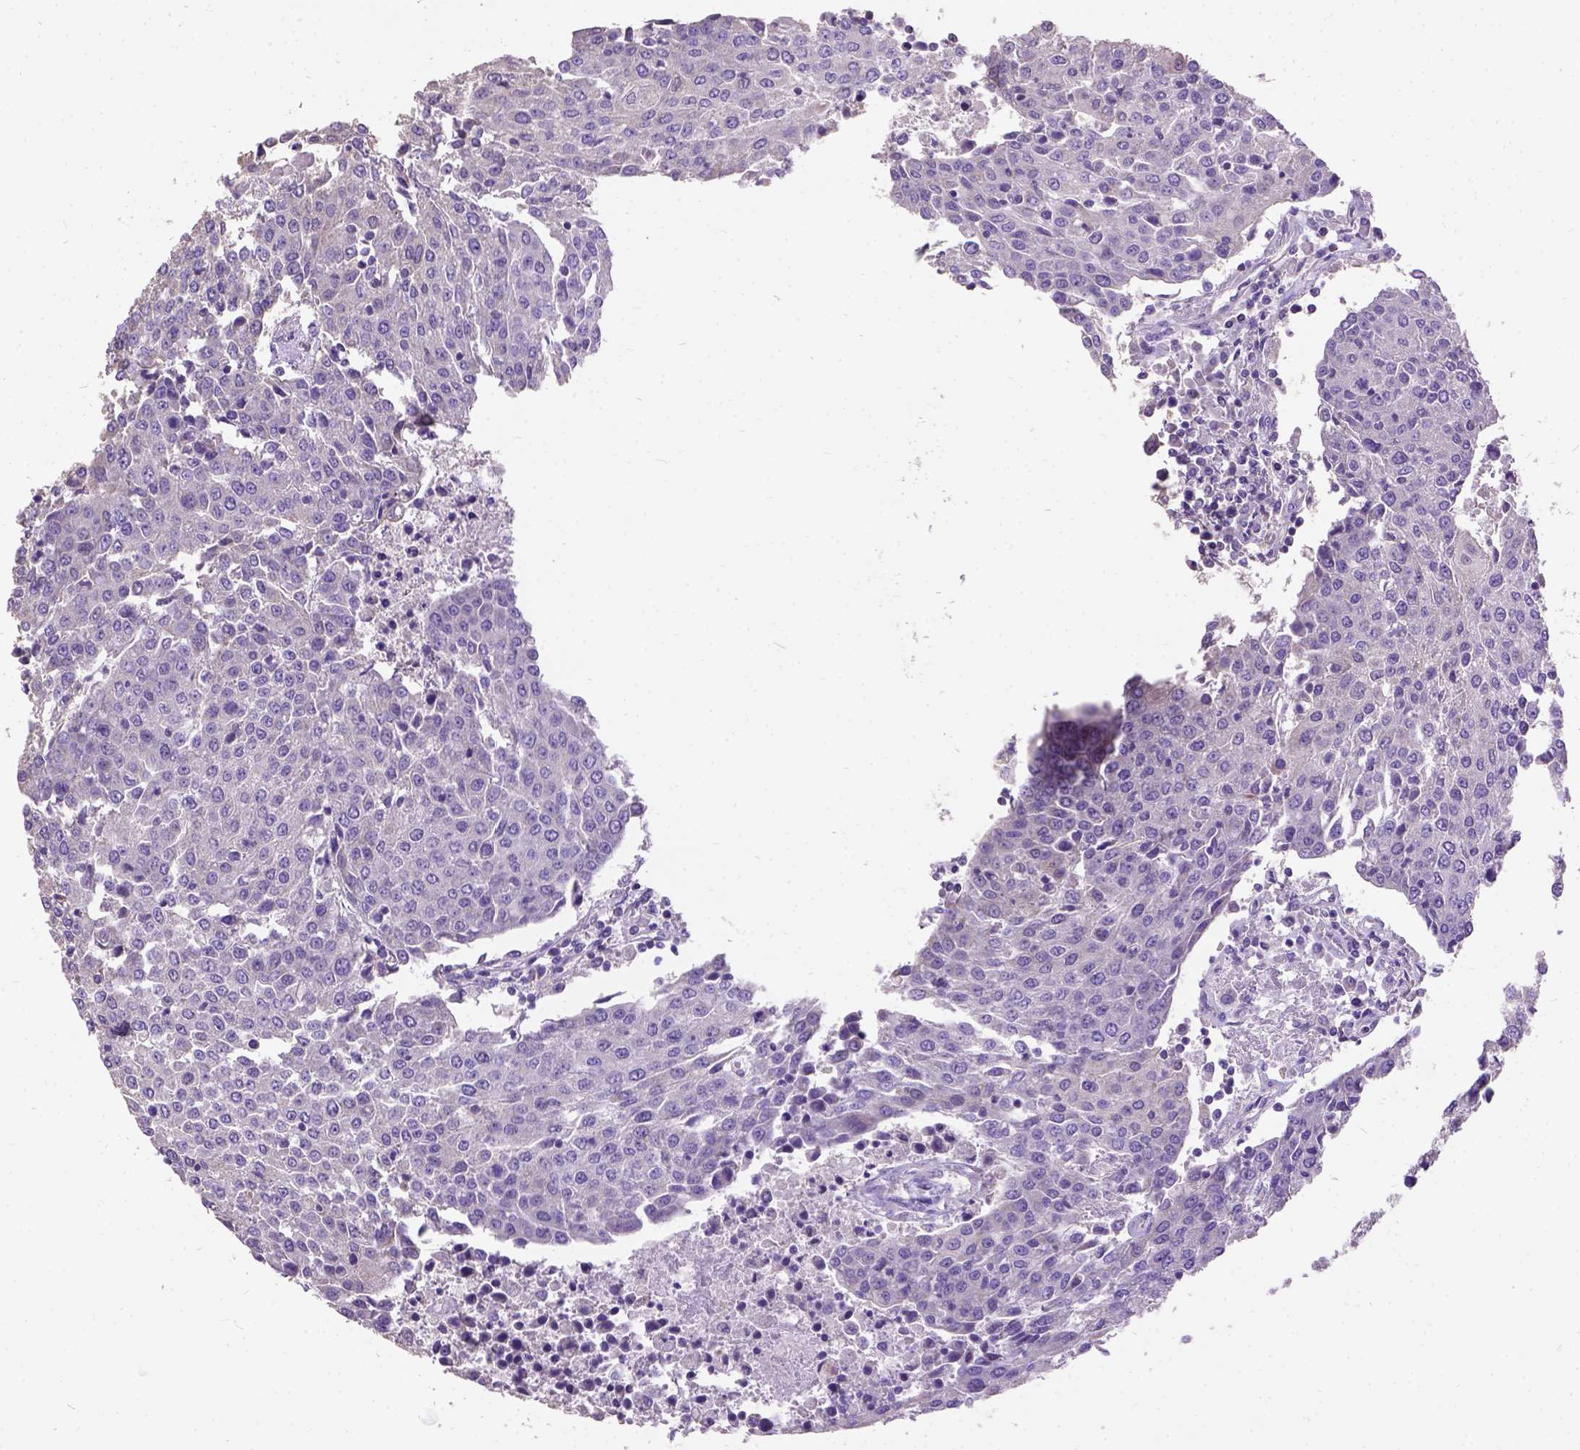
{"staining": {"intensity": "negative", "quantity": "none", "location": "none"}, "tissue": "urothelial cancer", "cell_type": "Tumor cells", "image_type": "cancer", "snomed": [{"axis": "morphology", "description": "Urothelial carcinoma, High grade"}, {"axis": "topography", "description": "Urinary bladder"}], "caption": "IHC histopathology image of neoplastic tissue: urothelial cancer stained with DAB (3,3'-diaminobenzidine) reveals no significant protein staining in tumor cells. (DAB (3,3'-diaminobenzidine) immunohistochemistry with hematoxylin counter stain).", "gene": "DQX1", "patient": {"sex": "female", "age": 85}}